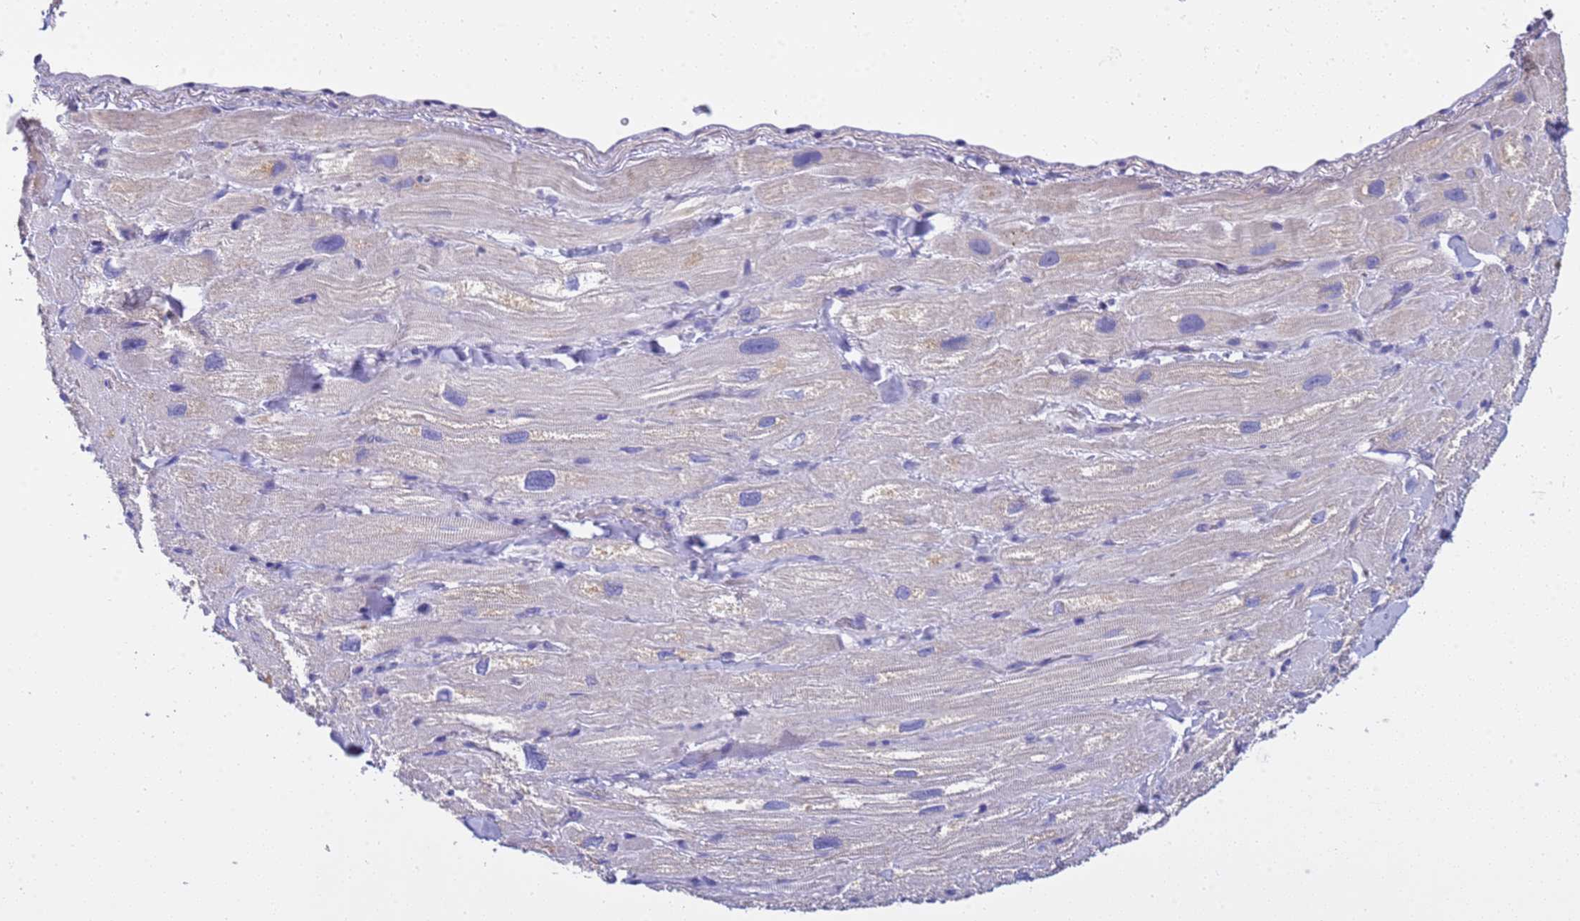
{"staining": {"intensity": "moderate", "quantity": "25%-75%", "location": "cytoplasmic/membranous"}, "tissue": "heart muscle", "cell_type": "Cardiomyocytes", "image_type": "normal", "snomed": [{"axis": "morphology", "description": "Normal tissue, NOS"}, {"axis": "topography", "description": "Heart"}], "caption": "Protein positivity by IHC exhibits moderate cytoplasmic/membranous expression in approximately 25%-75% of cardiomyocytes in unremarkable heart muscle. The protein is stained brown, and the nuclei are stained in blue (DAB IHC with brightfield microscopy, high magnification).", "gene": "SLC24A3", "patient": {"sex": "male", "age": 65}}